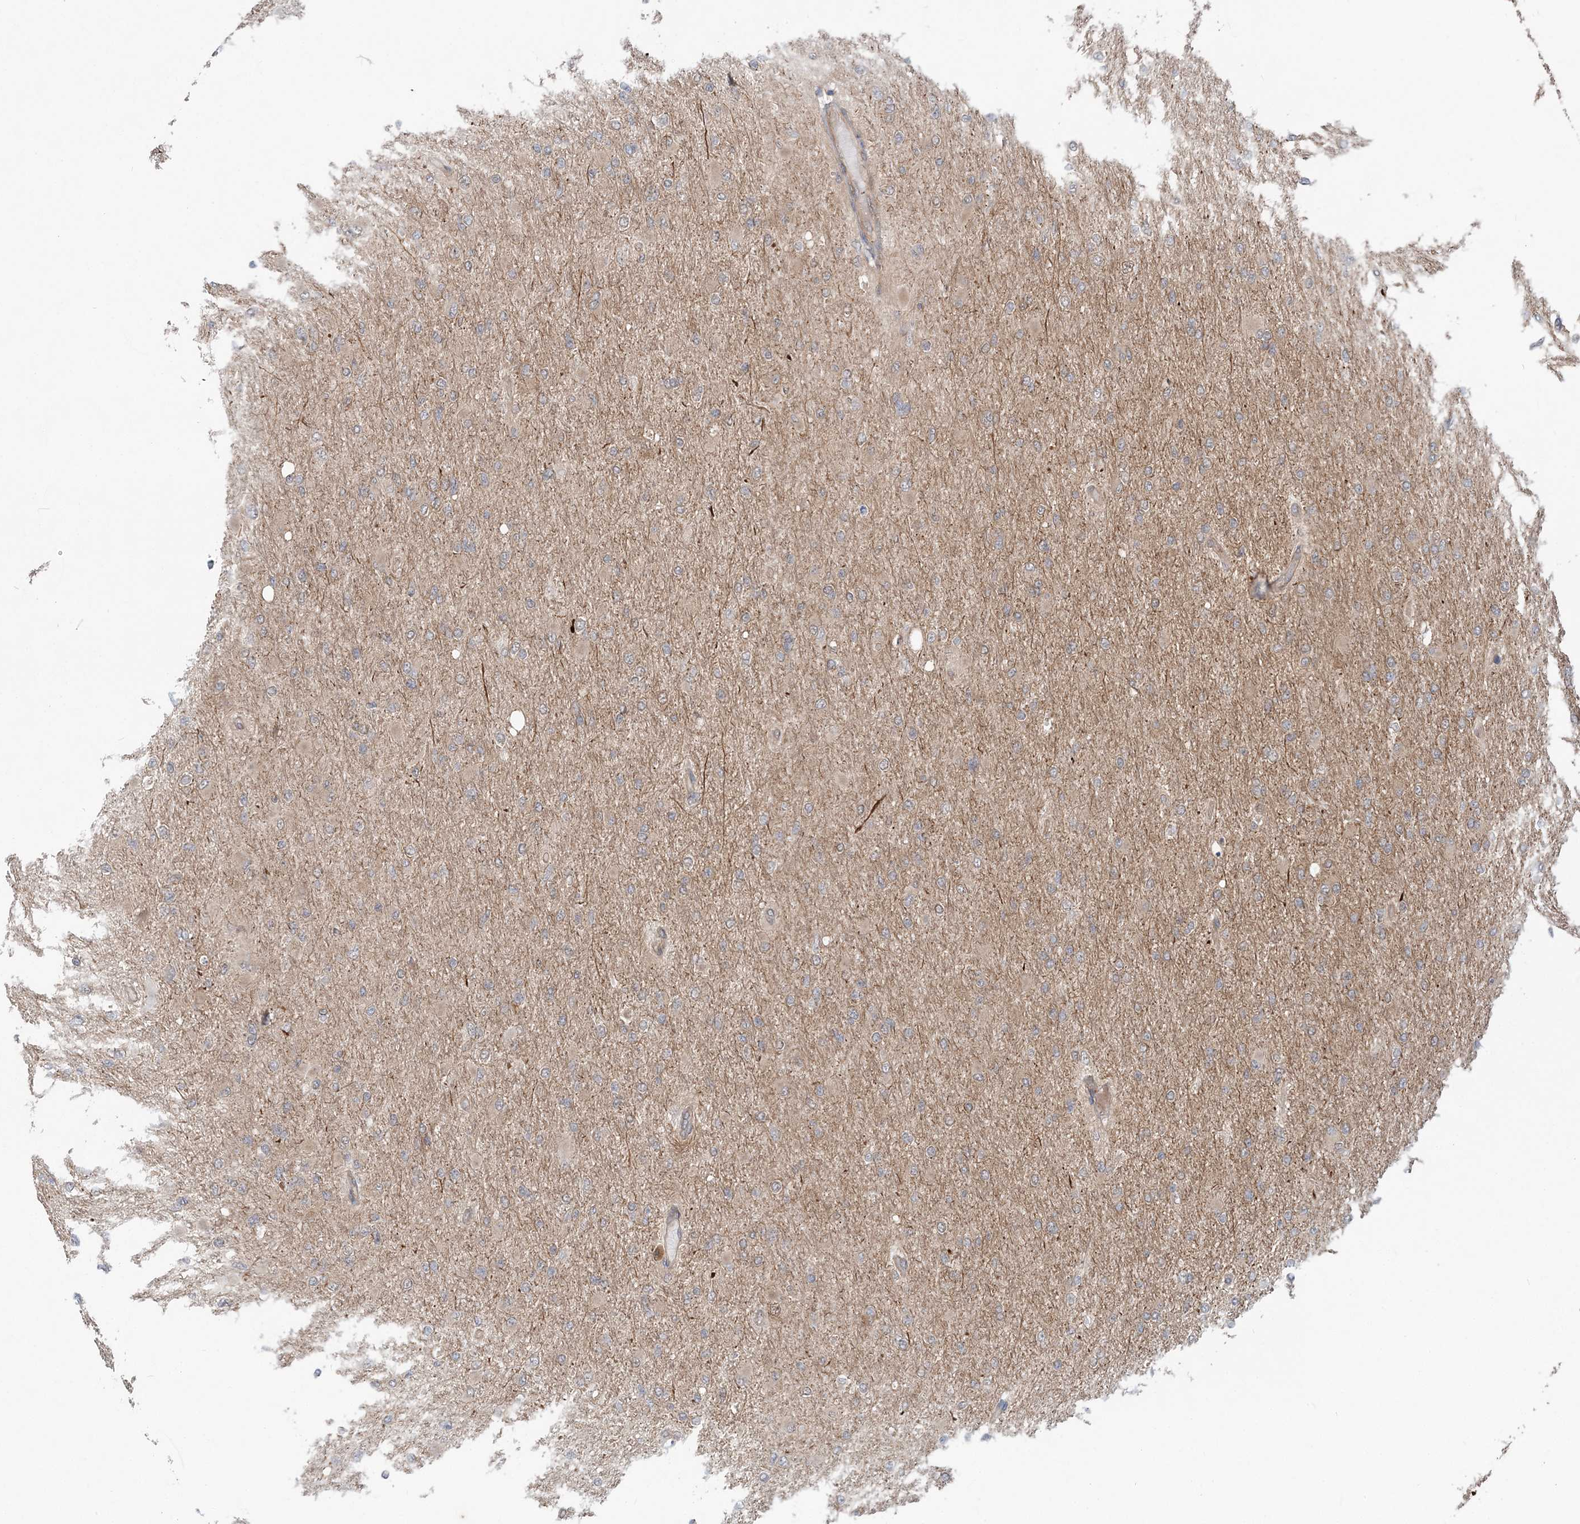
{"staining": {"intensity": "weak", "quantity": "<25%", "location": "cytoplasmic/membranous"}, "tissue": "glioma", "cell_type": "Tumor cells", "image_type": "cancer", "snomed": [{"axis": "morphology", "description": "Glioma, malignant, High grade"}, {"axis": "topography", "description": "Cerebral cortex"}], "caption": "An image of human malignant glioma (high-grade) is negative for staining in tumor cells.", "gene": "GEMIN5", "patient": {"sex": "female", "age": 36}}